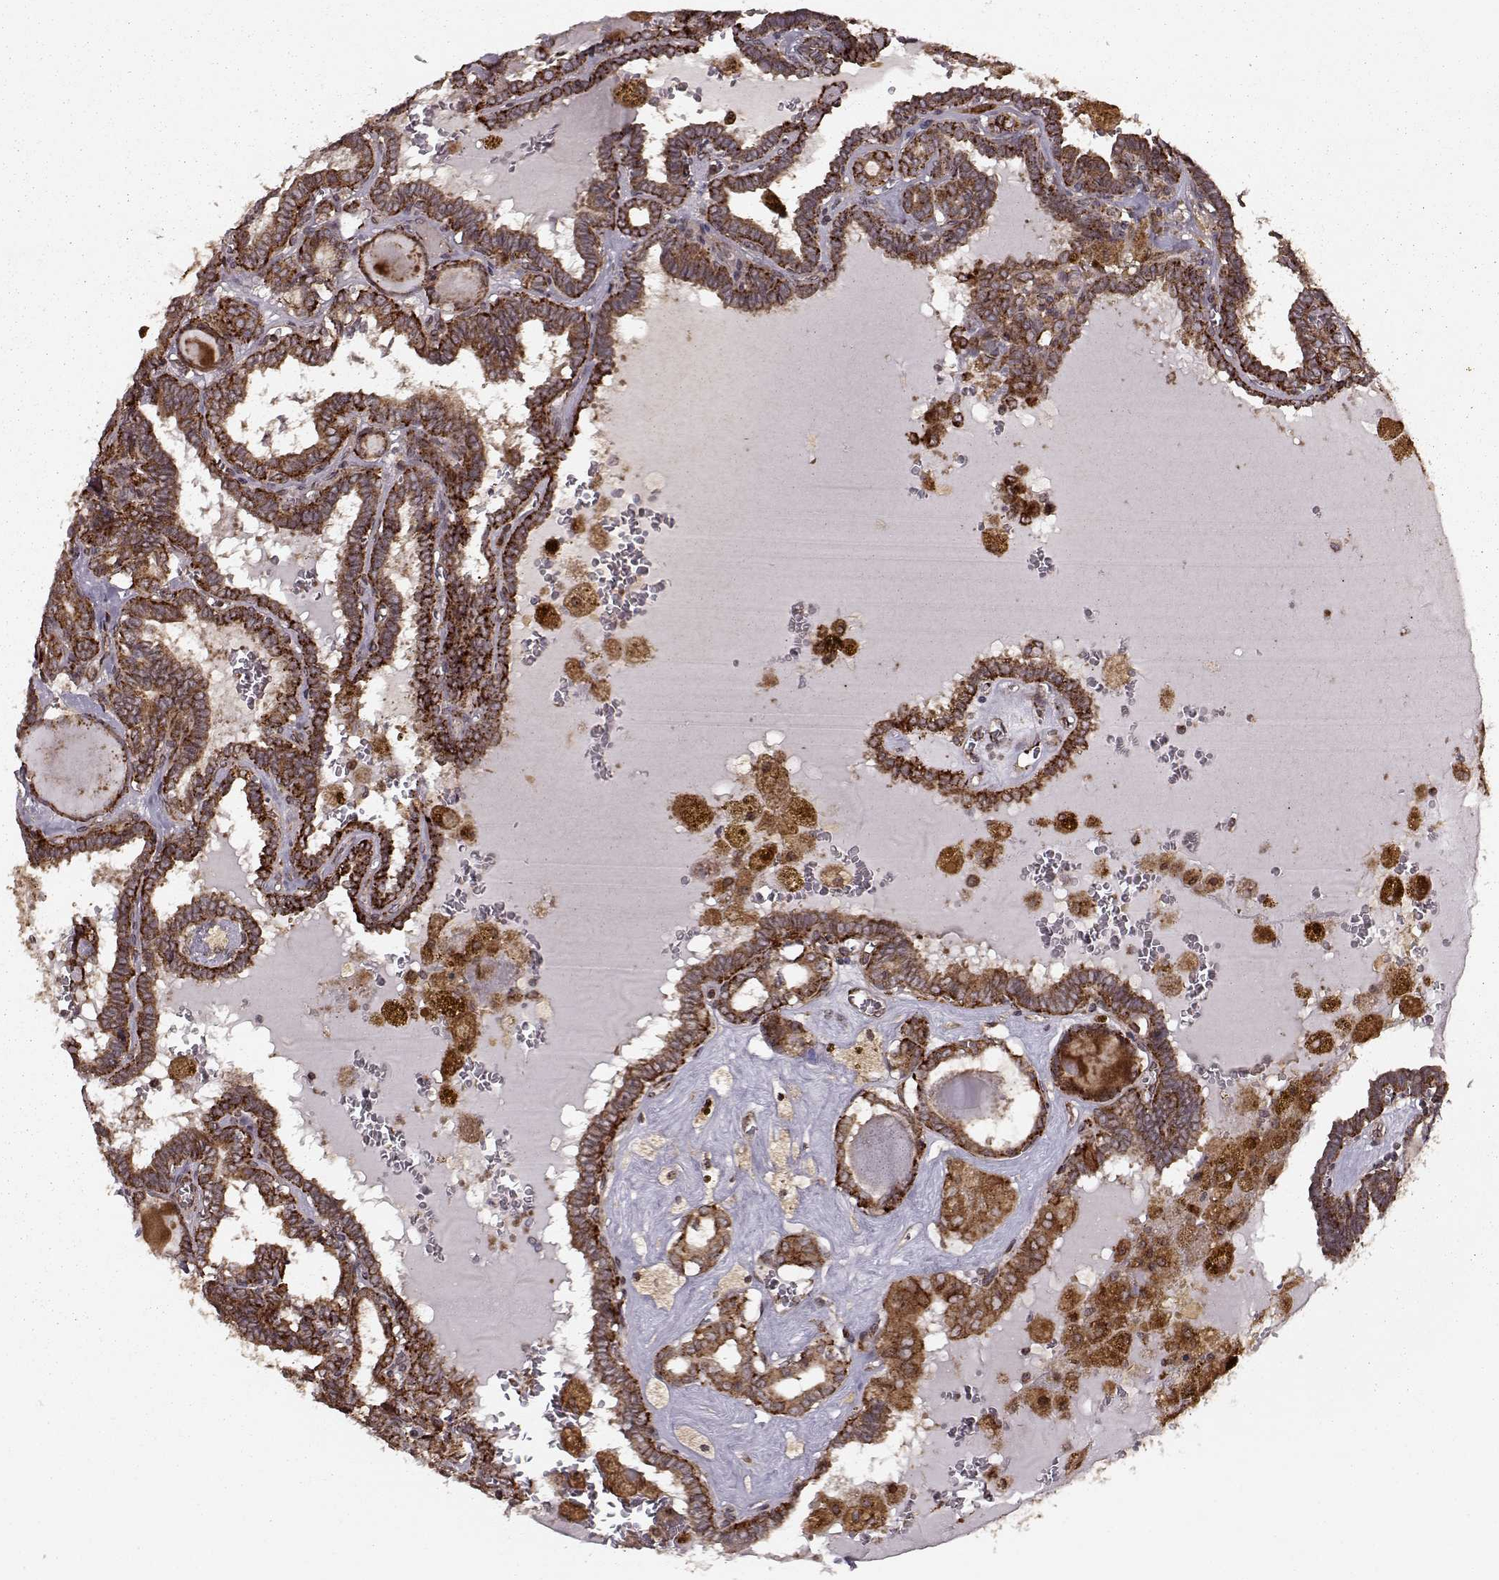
{"staining": {"intensity": "strong", "quantity": ">75%", "location": "cytoplasmic/membranous"}, "tissue": "thyroid cancer", "cell_type": "Tumor cells", "image_type": "cancer", "snomed": [{"axis": "morphology", "description": "Papillary adenocarcinoma, NOS"}, {"axis": "topography", "description": "Thyroid gland"}], "caption": "Protein staining of thyroid cancer tissue displays strong cytoplasmic/membranous expression in about >75% of tumor cells.", "gene": "YIPF5", "patient": {"sex": "female", "age": 39}}